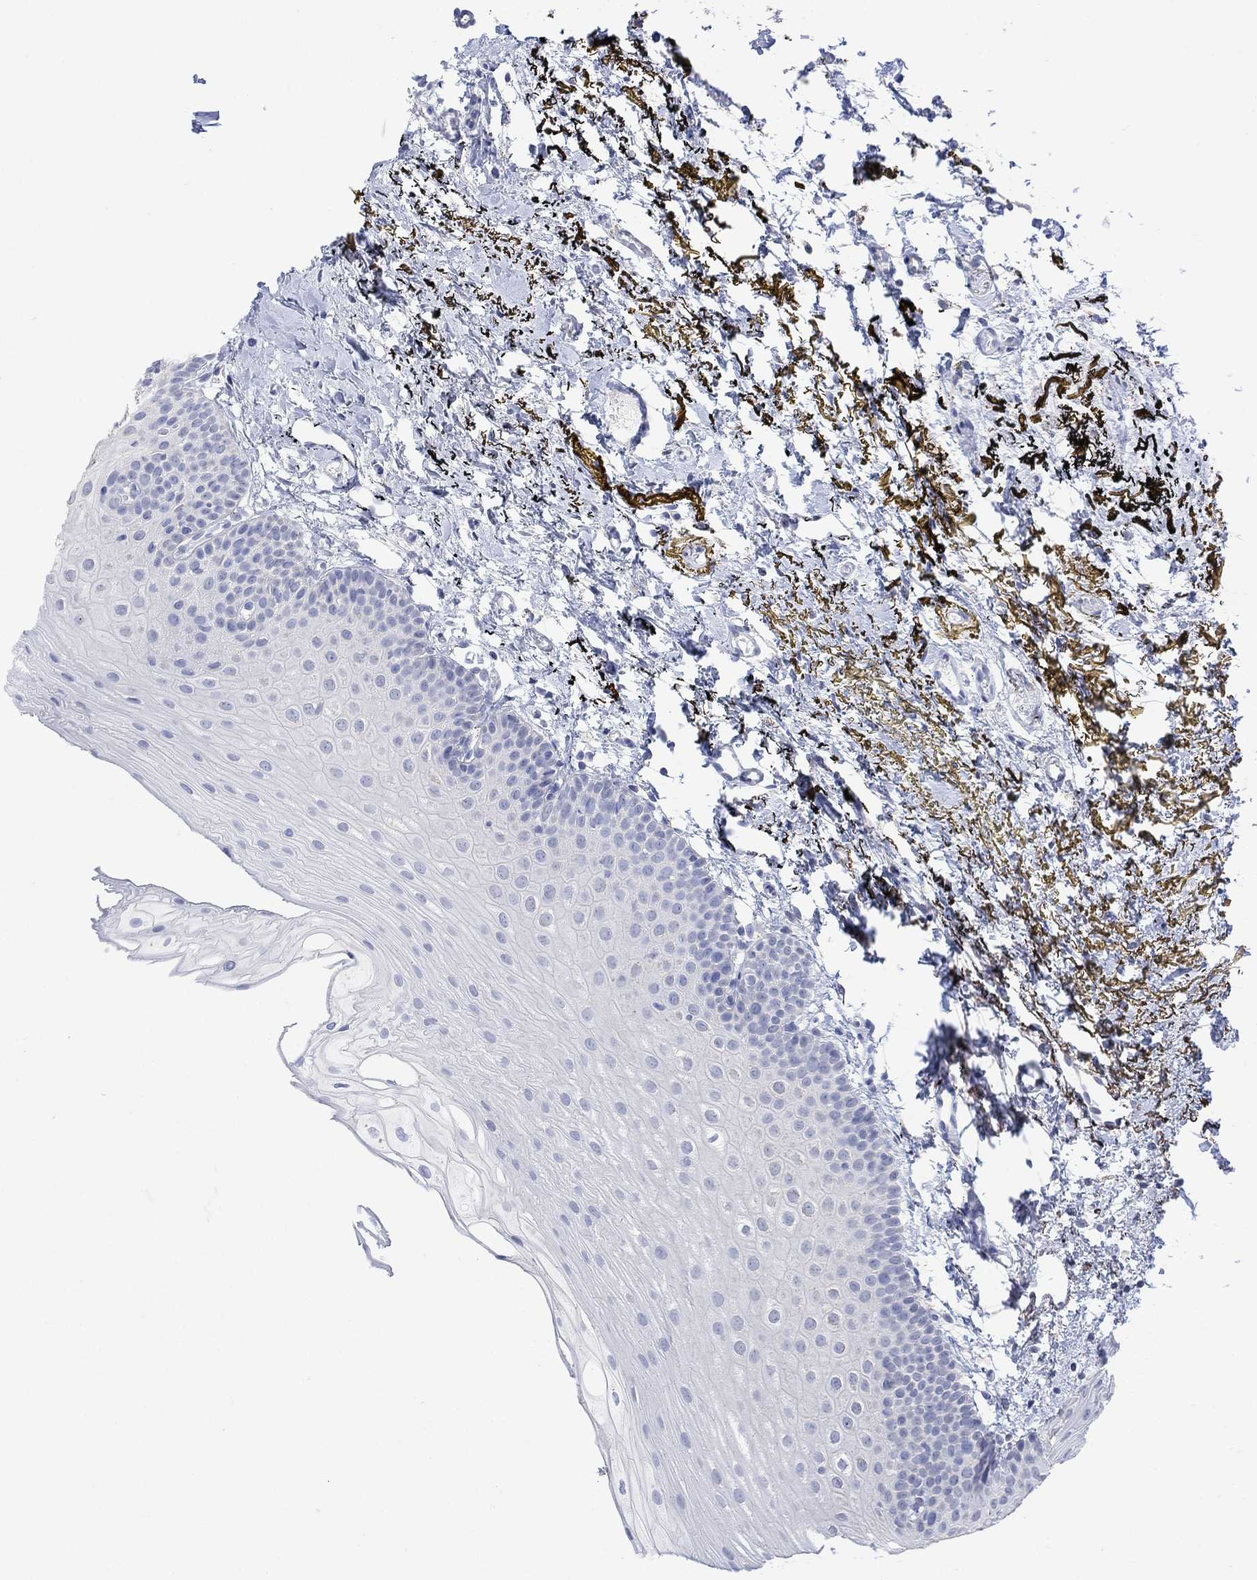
{"staining": {"intensity": "negative", "quantity": "none", "location": "none"}, "tissue": "oral mucosa", "cell_type": "Squamous epithelial cells", "image_type": "normal", "snomed": [{"axis": "morphology", "description": "Normal tissue, NOS"}, {"axis": "topography", "description": "Oral tissue"}], "caption": "Immunohistochemistry photomicrograph of normal oral mucosa: human oral mucosa stained with DAB (3,3'-diaminobenzidine) reveals no significant protein positivity in squamous epithelial cells. (DAB IHC, high magnification).", "gene": "FBP2", "patient": {"sex": "female", "age": 57}}